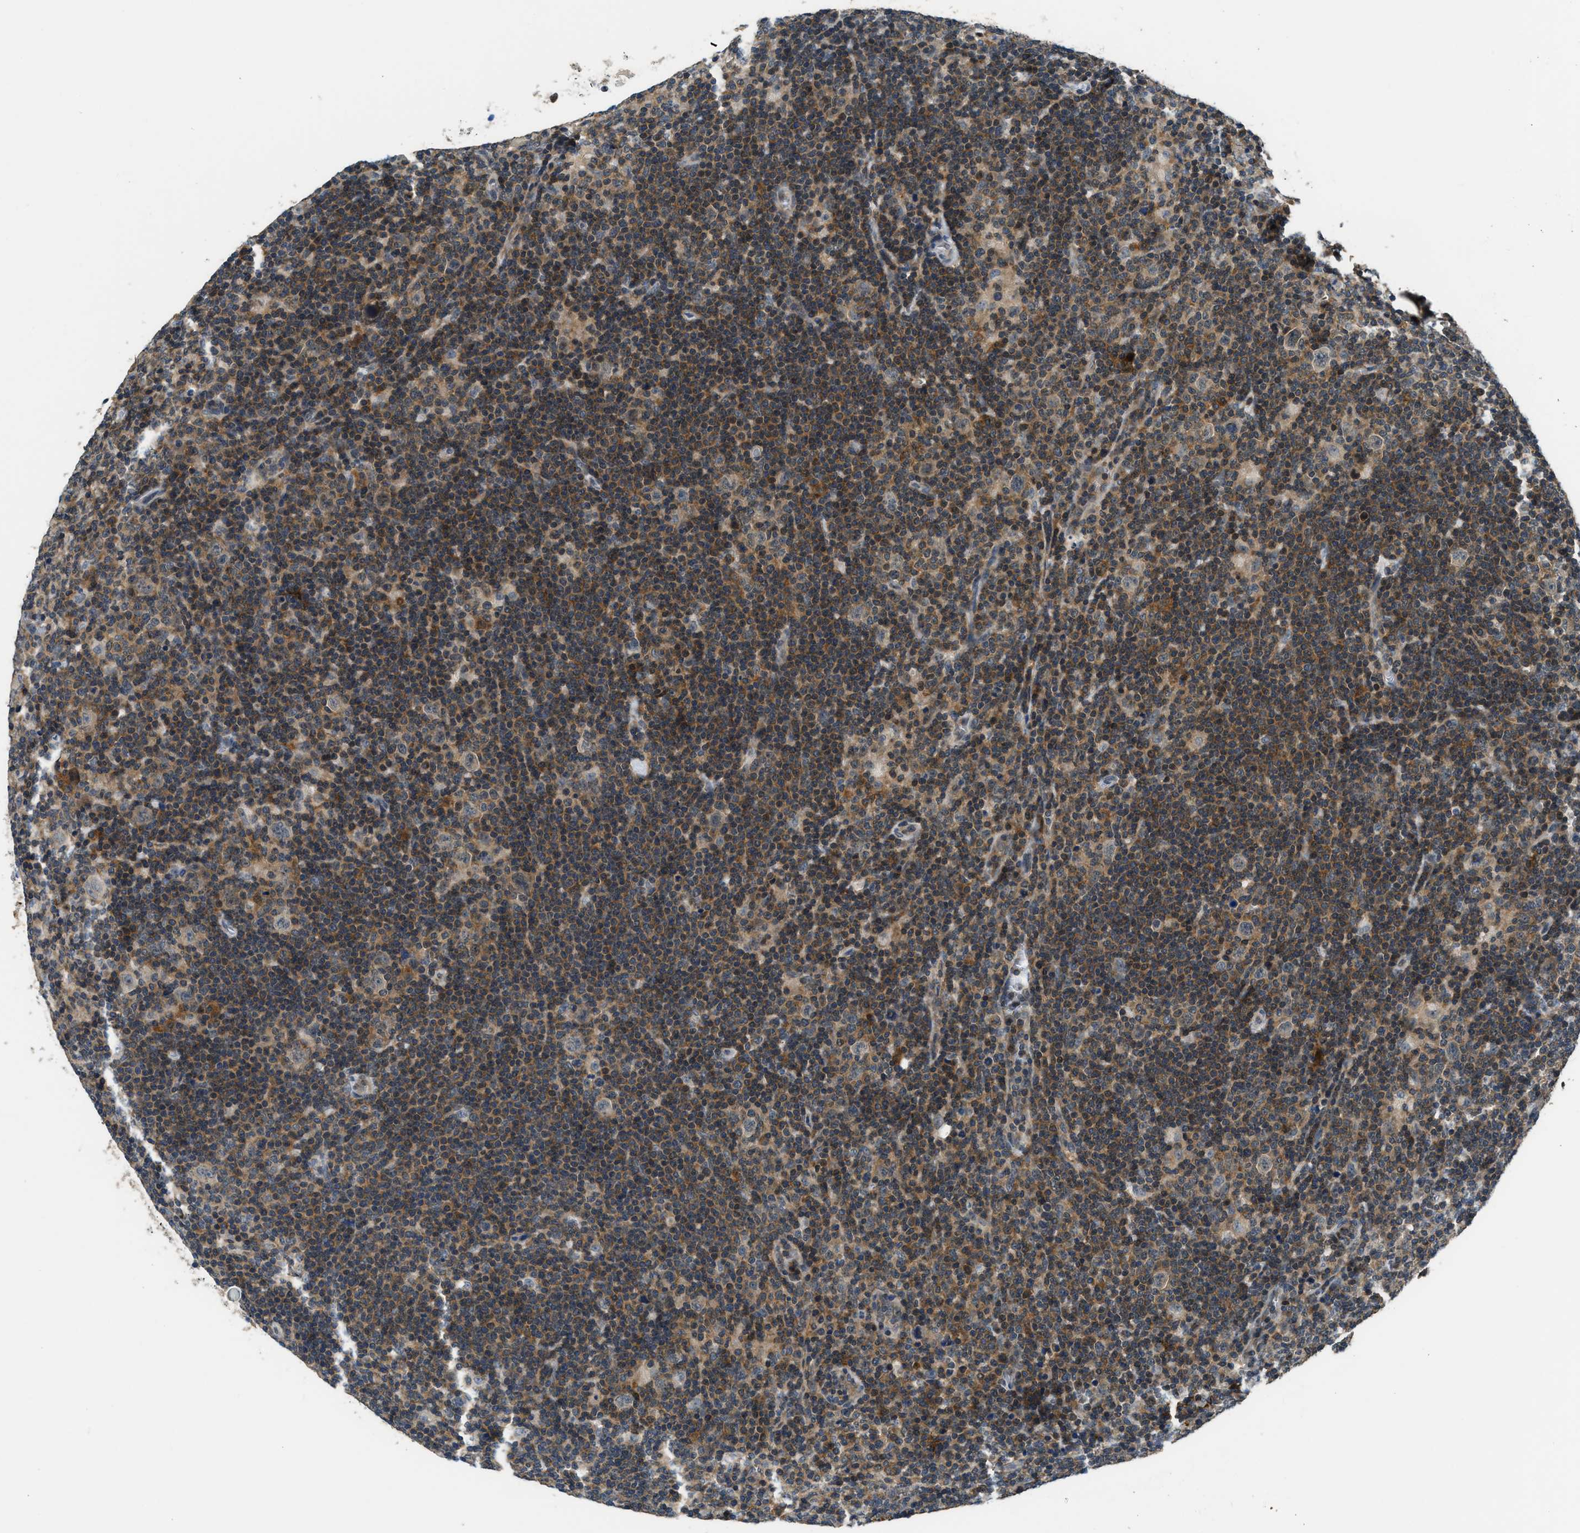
{"staining": {"intensity": "weak", "quantity": "<25%", "location": "cytoplasmic/membranous"}, "tissue": "lymphoma", "cell_type": "Tumor cells", "image_type": "cancer", "snomed": [{"axis": "morphology", "description": "Hodgkin's disease, NOS"}, {"axis": "topography", "description": "Lymph node"}], "caption": "A micrograph of human lymphoma is negative for staining in tumor cells.", "gene": "MTMR1", "patient": {"sex": "female", "age": 57}}